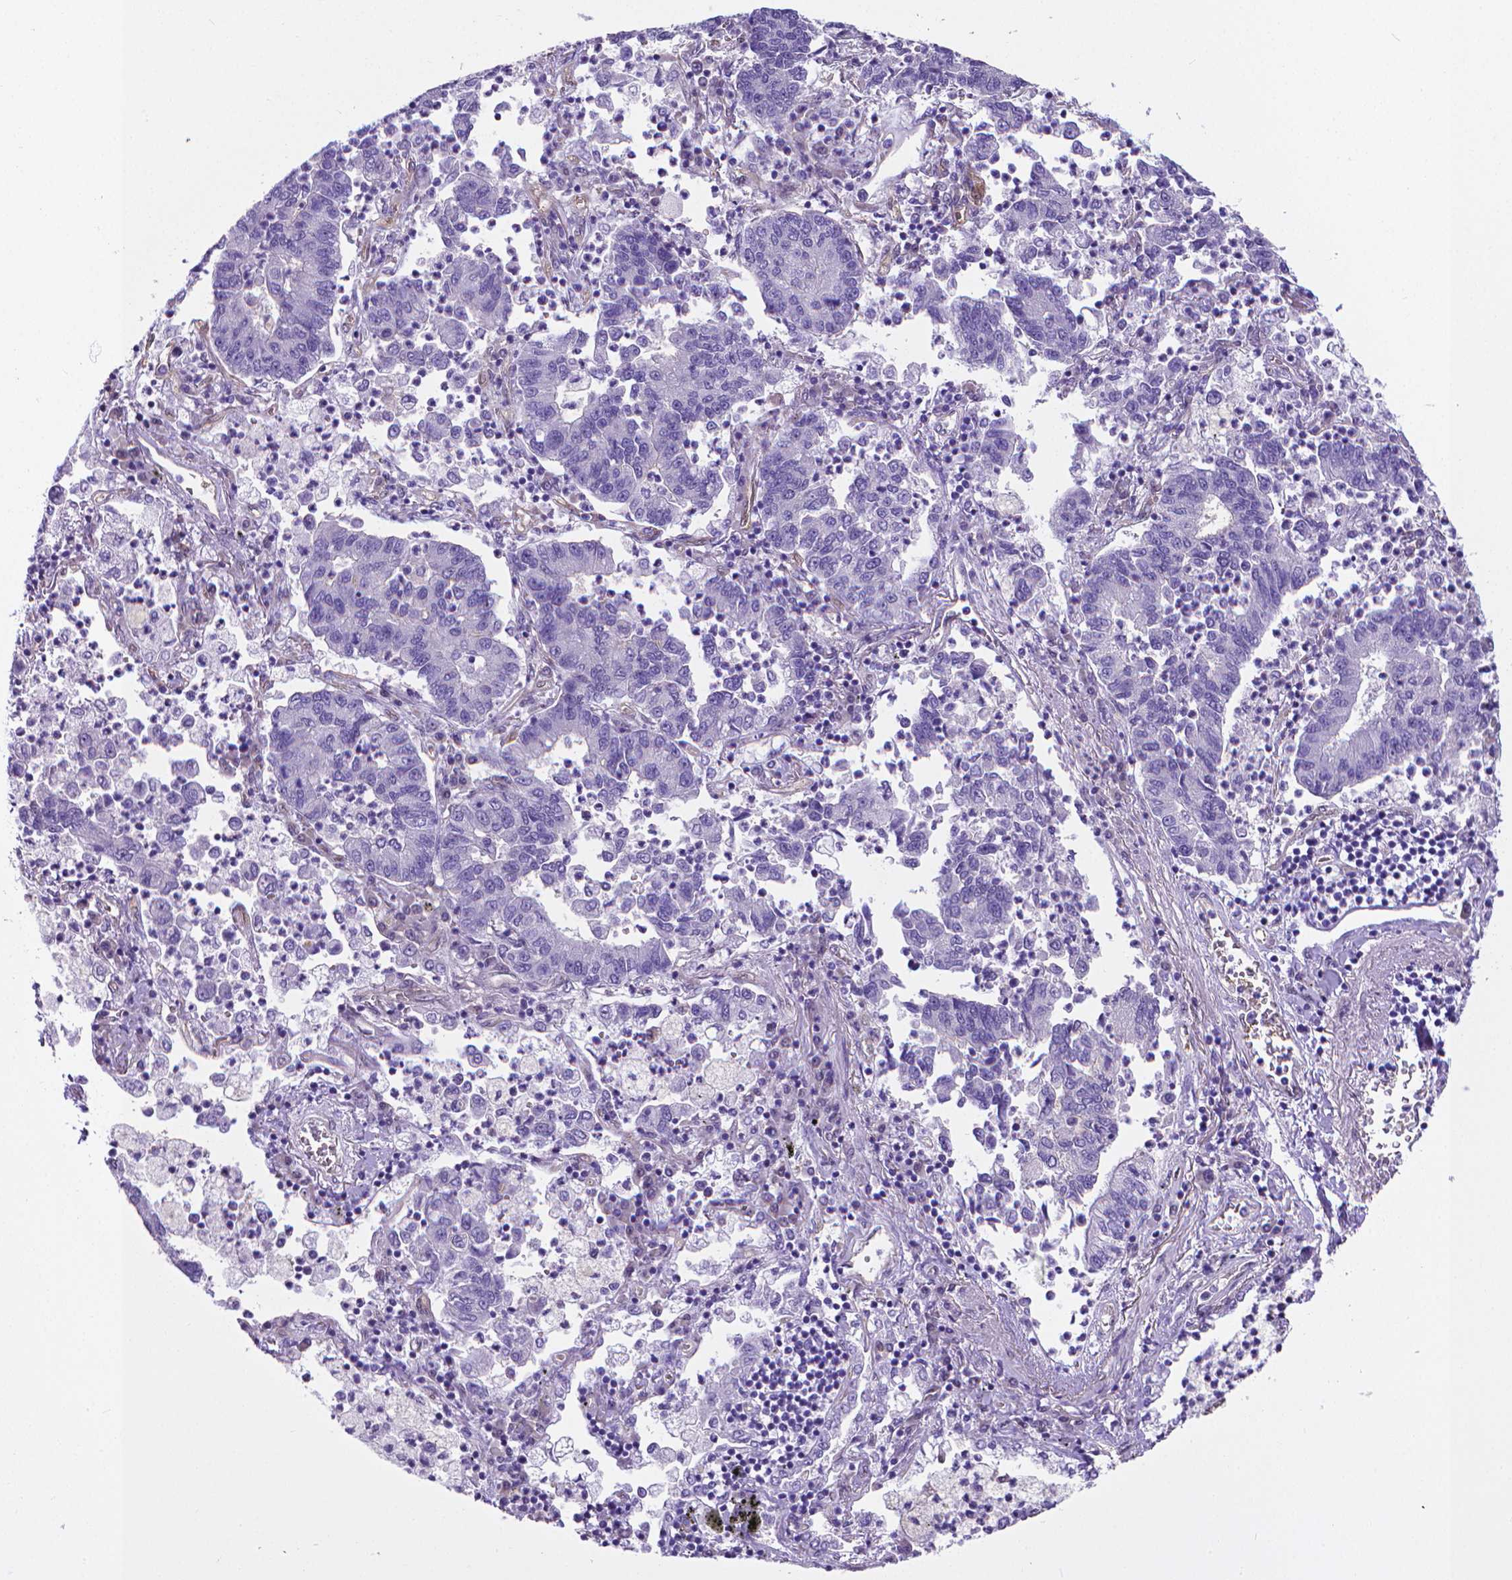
{"staining": {"intensity": "negative", "quantity": "none", "location": "none"}, "tissue": "lung cancer", "cell_type": "Tumor cells", "image_type": "cancer", "snomed": [{"axis": "morphology", "description": "Adenocarcinoma, NOS"}, {"axis": "topography", "description": "Lung"}], "caption": "A histopathology image of adenocarcinoma (lung) stained for a protein reveals no brown staining in tumor cells.", "gene": "CLIC4", "patient": {"sex": "female", "age": 57}}